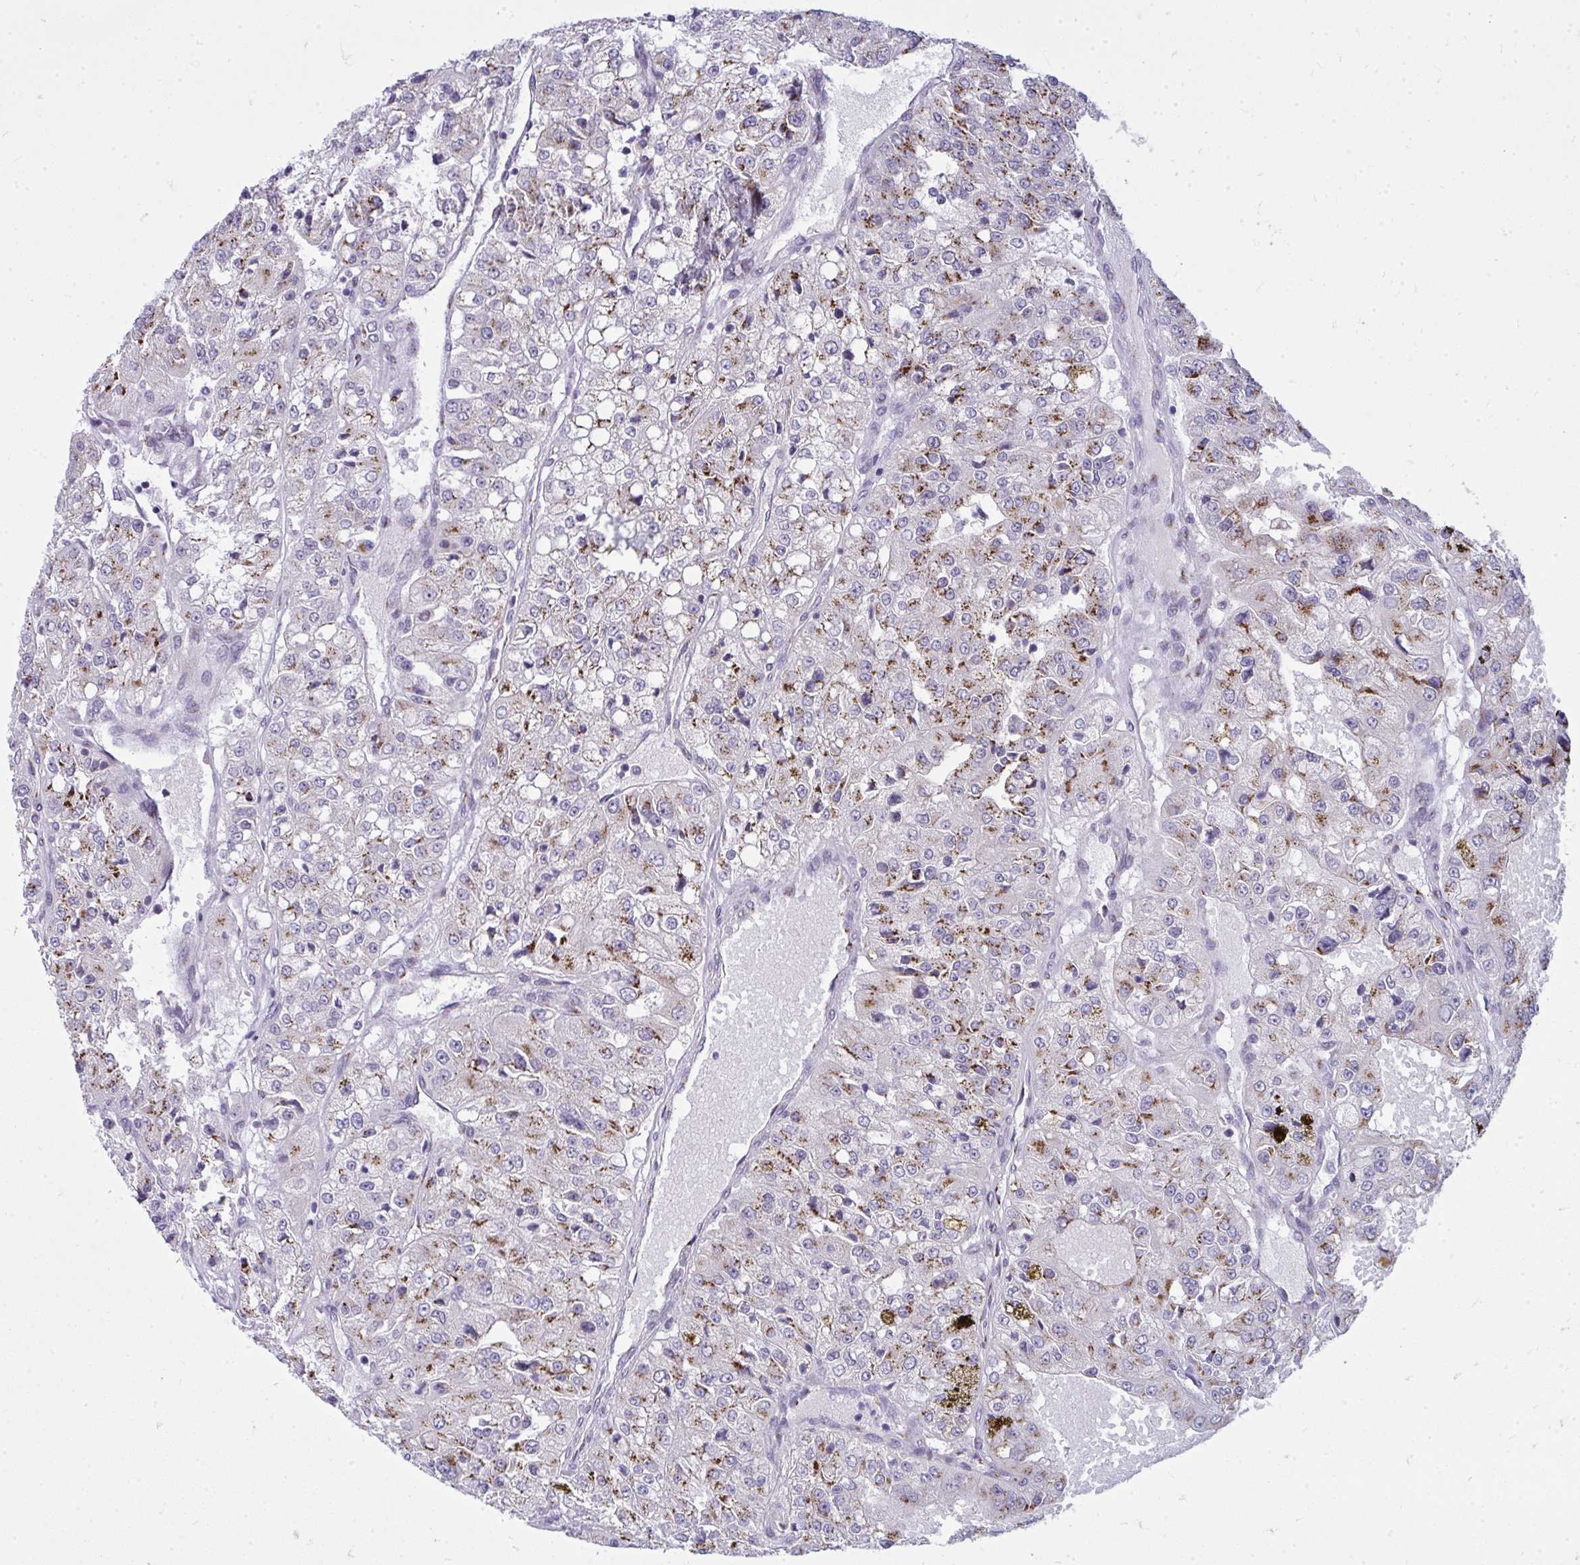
{"staining": {"intensity": "moderate", "quantity": "25%-75%", "location": "cytoplasmic/membranous"}, "tissue": "renal cancer", "cell_type": "Tumor cells", "image_type": "cancer", "snomed": [{"axis": "morphology", "description": "Adenocarcinoma, NOS"}, {"axis": "topography", "description": "Kidney"}], "caption": "This is an image of immunohistochemistry staining of renal cancer (adenocarcinoma), which shows moderate expression in the cytoplasmic/membranous of tumor cells.", "gene": "DTX4", "patient": {"sex": "female", "age": 63}}